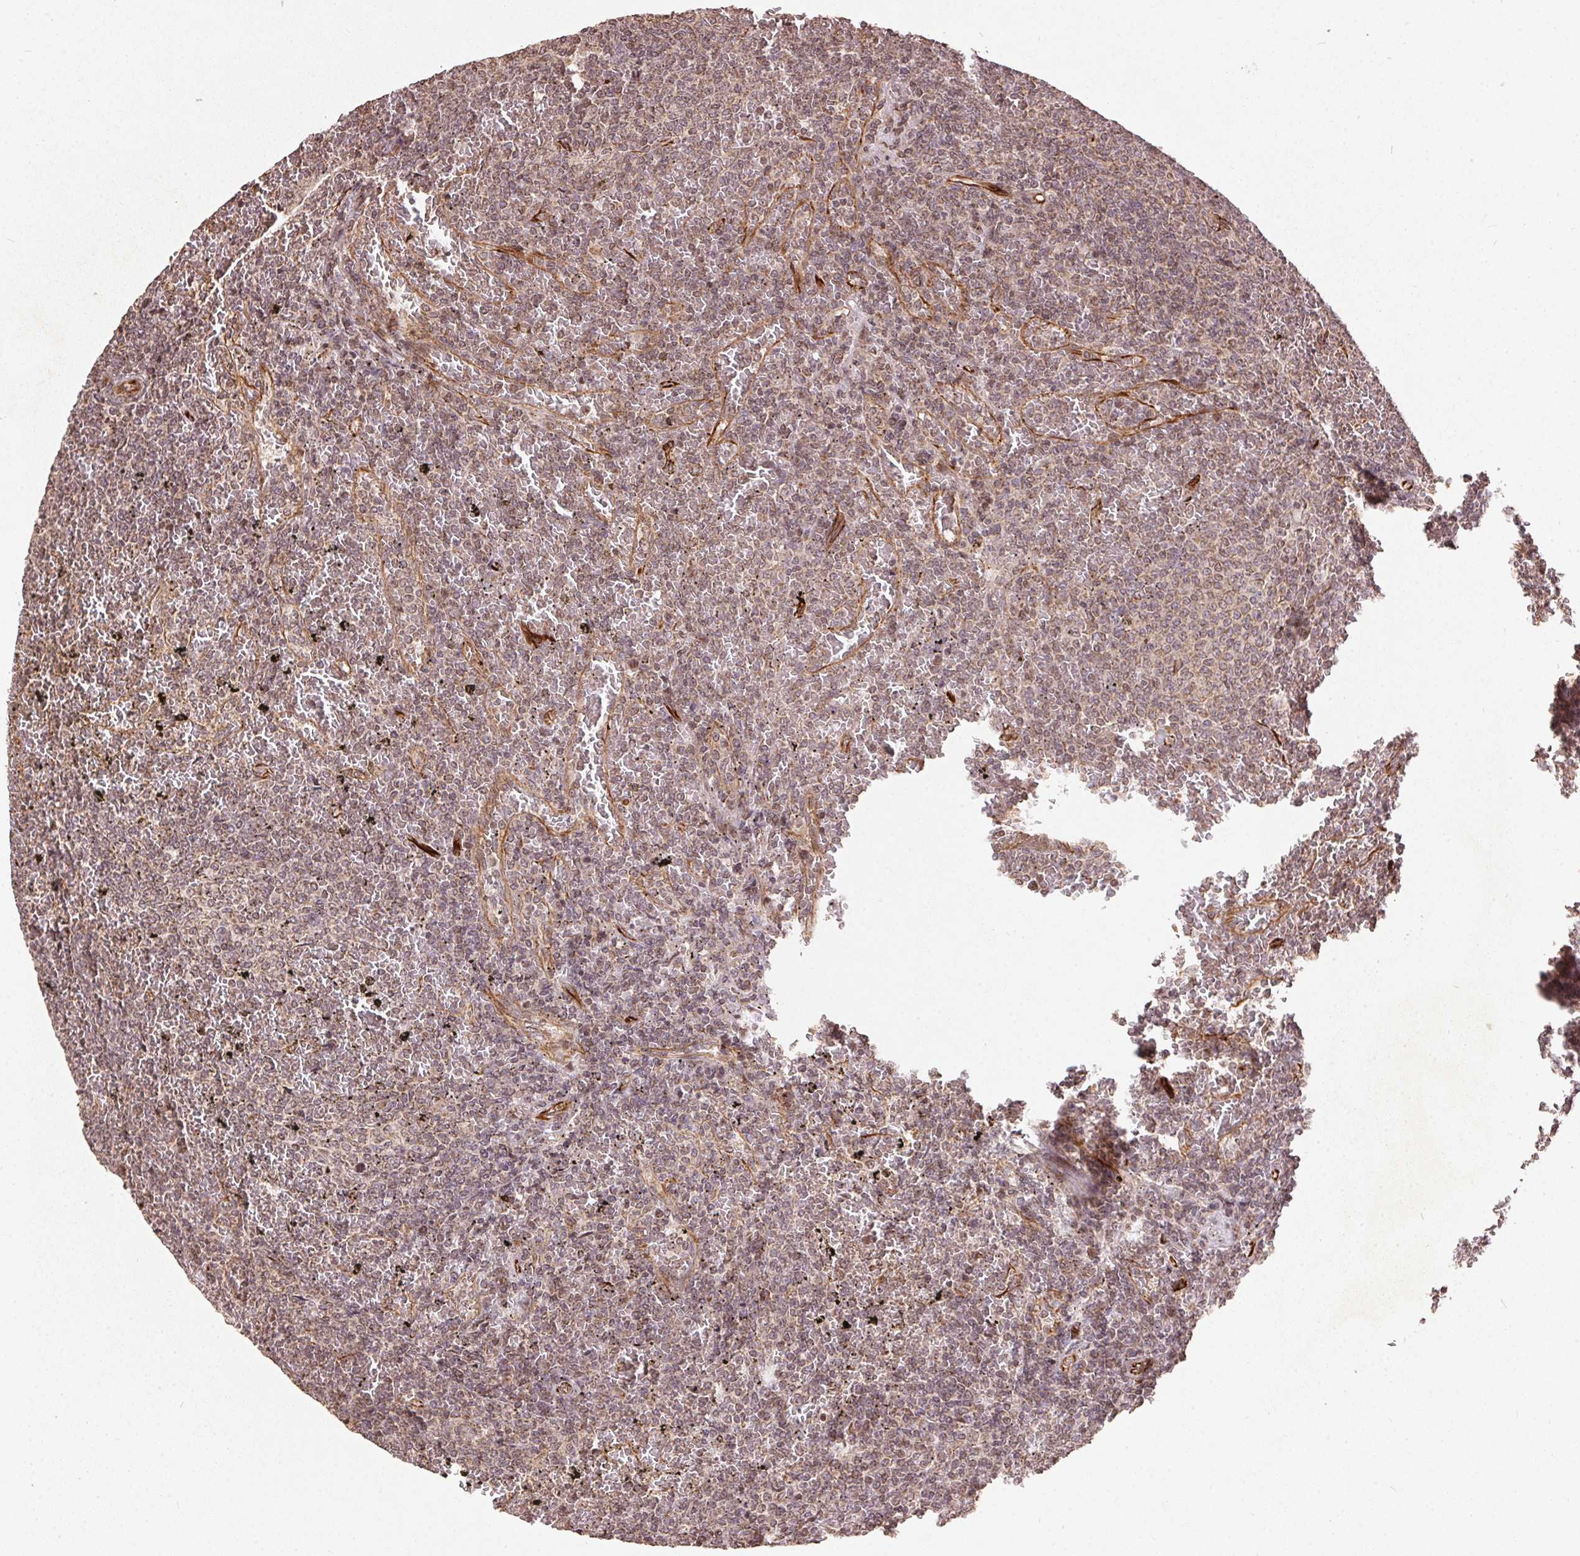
{"staining": {"intensity": "weak", "quantity": "<25%", "location": "cytoplasmic/membranous"}, "tissue": "lymphoma", "cell_type": "Tumor cells", "image_type": "cancer", "snomed": [{"axis": "morphology", "description": "Malignant lymphoma, non-Hodgkin's type, Low grade"}, {"axis": "topography", "description": "Spleen"}], "caption": "DAB immunohistochemical staining of human lymphoma shows no significant staining in tumor cells.", "gene": "SPRED2", "patient": {"sex": "female", "age": 77}}